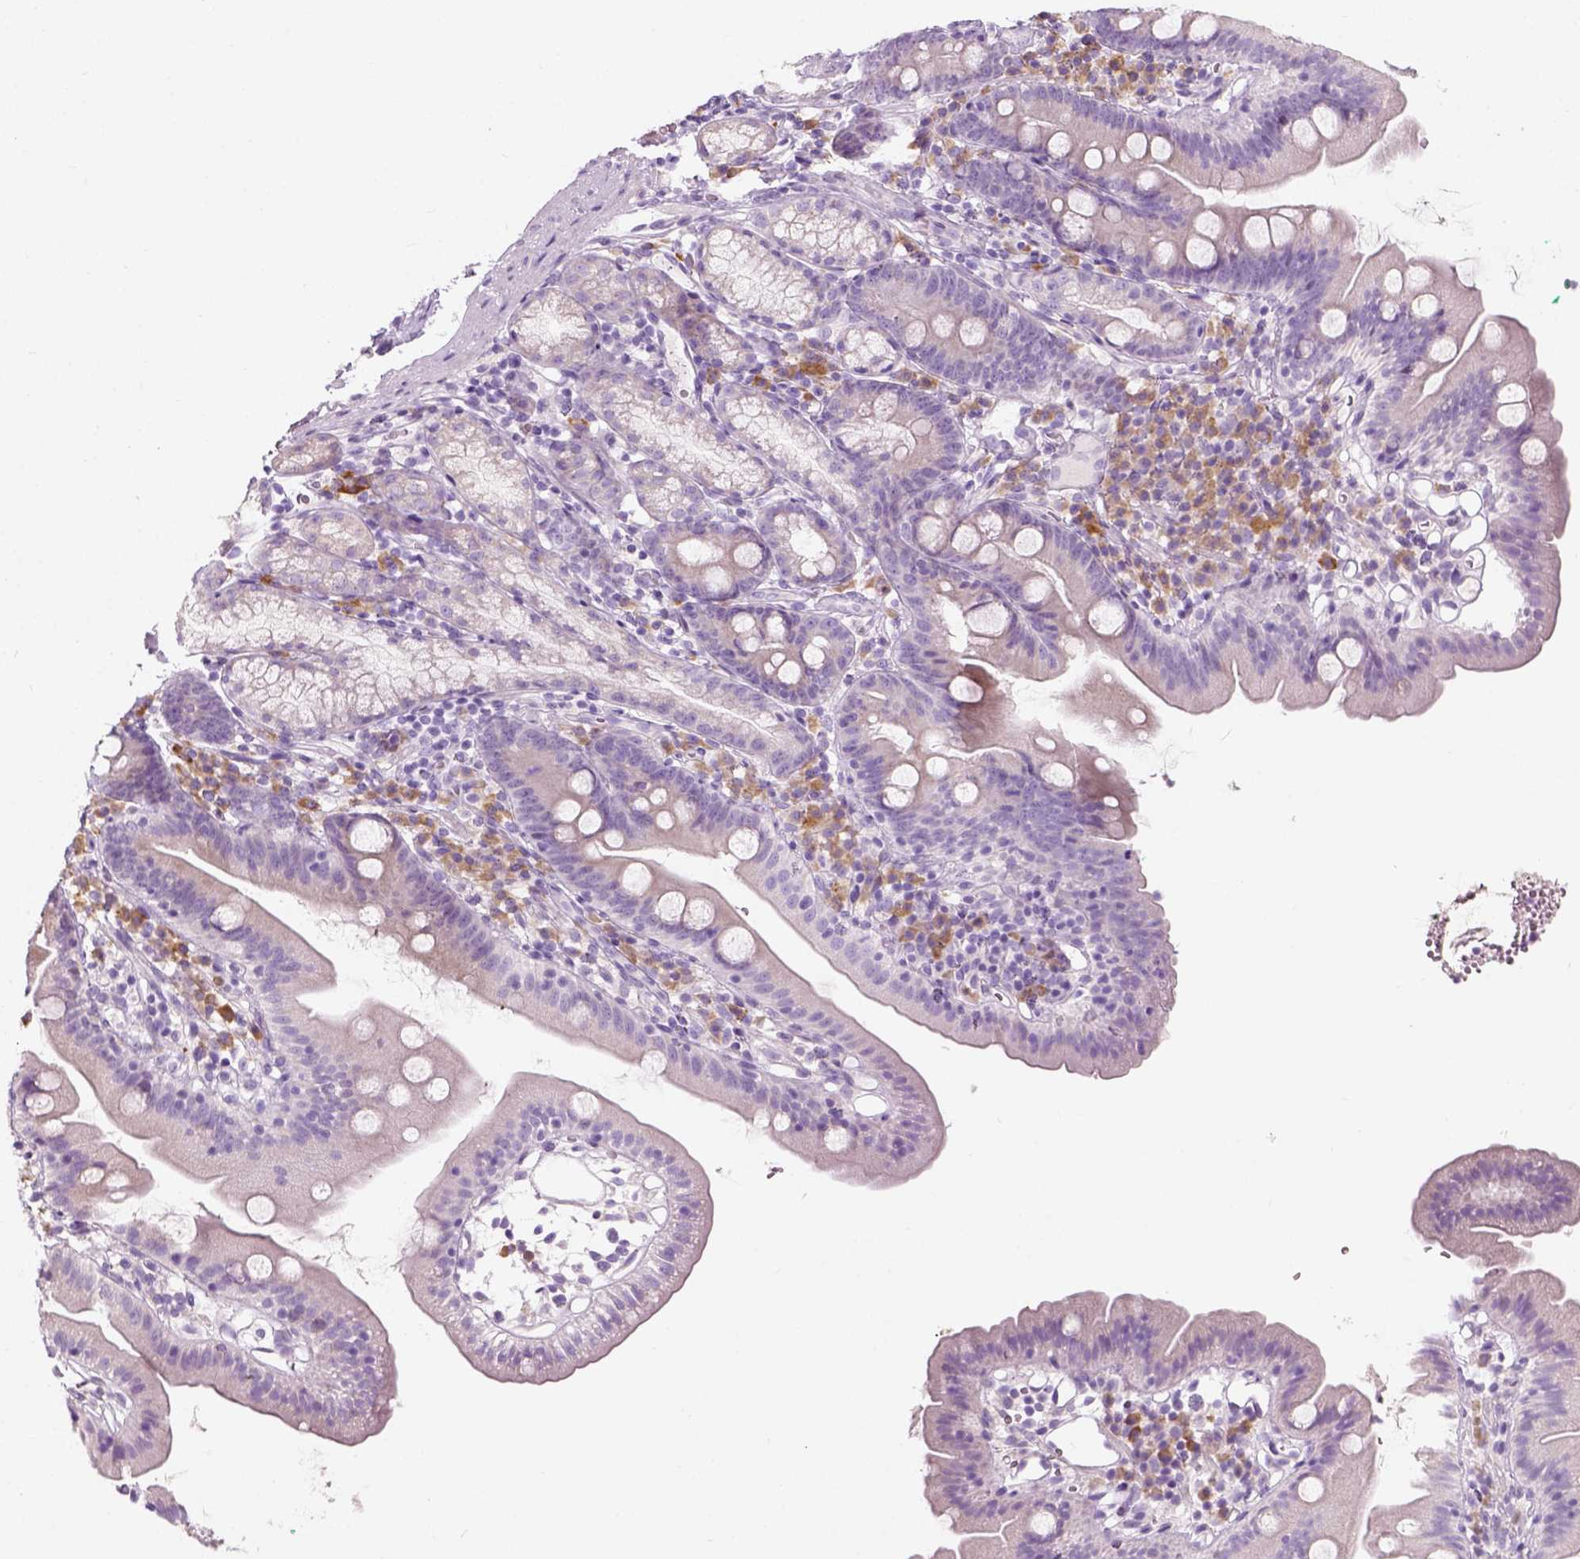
{"staining": {"intensity": "negative", "quantity": "none", "location": "none"}, "tissue": "duodenum", "cell_type": "Glandular cells", "image_type": "normal", "snomed": [{"axis": "morphology", "description": "Normal tissue, NOS"}, {"axis": "topography", "description": "Duodenum"}], "caption": "DAB immunohistochemical staining of benign duodenum displays no significant expression in glandular cells.", "gene": "TRIM72", "patient": {"sex": "female", "age": 67}}